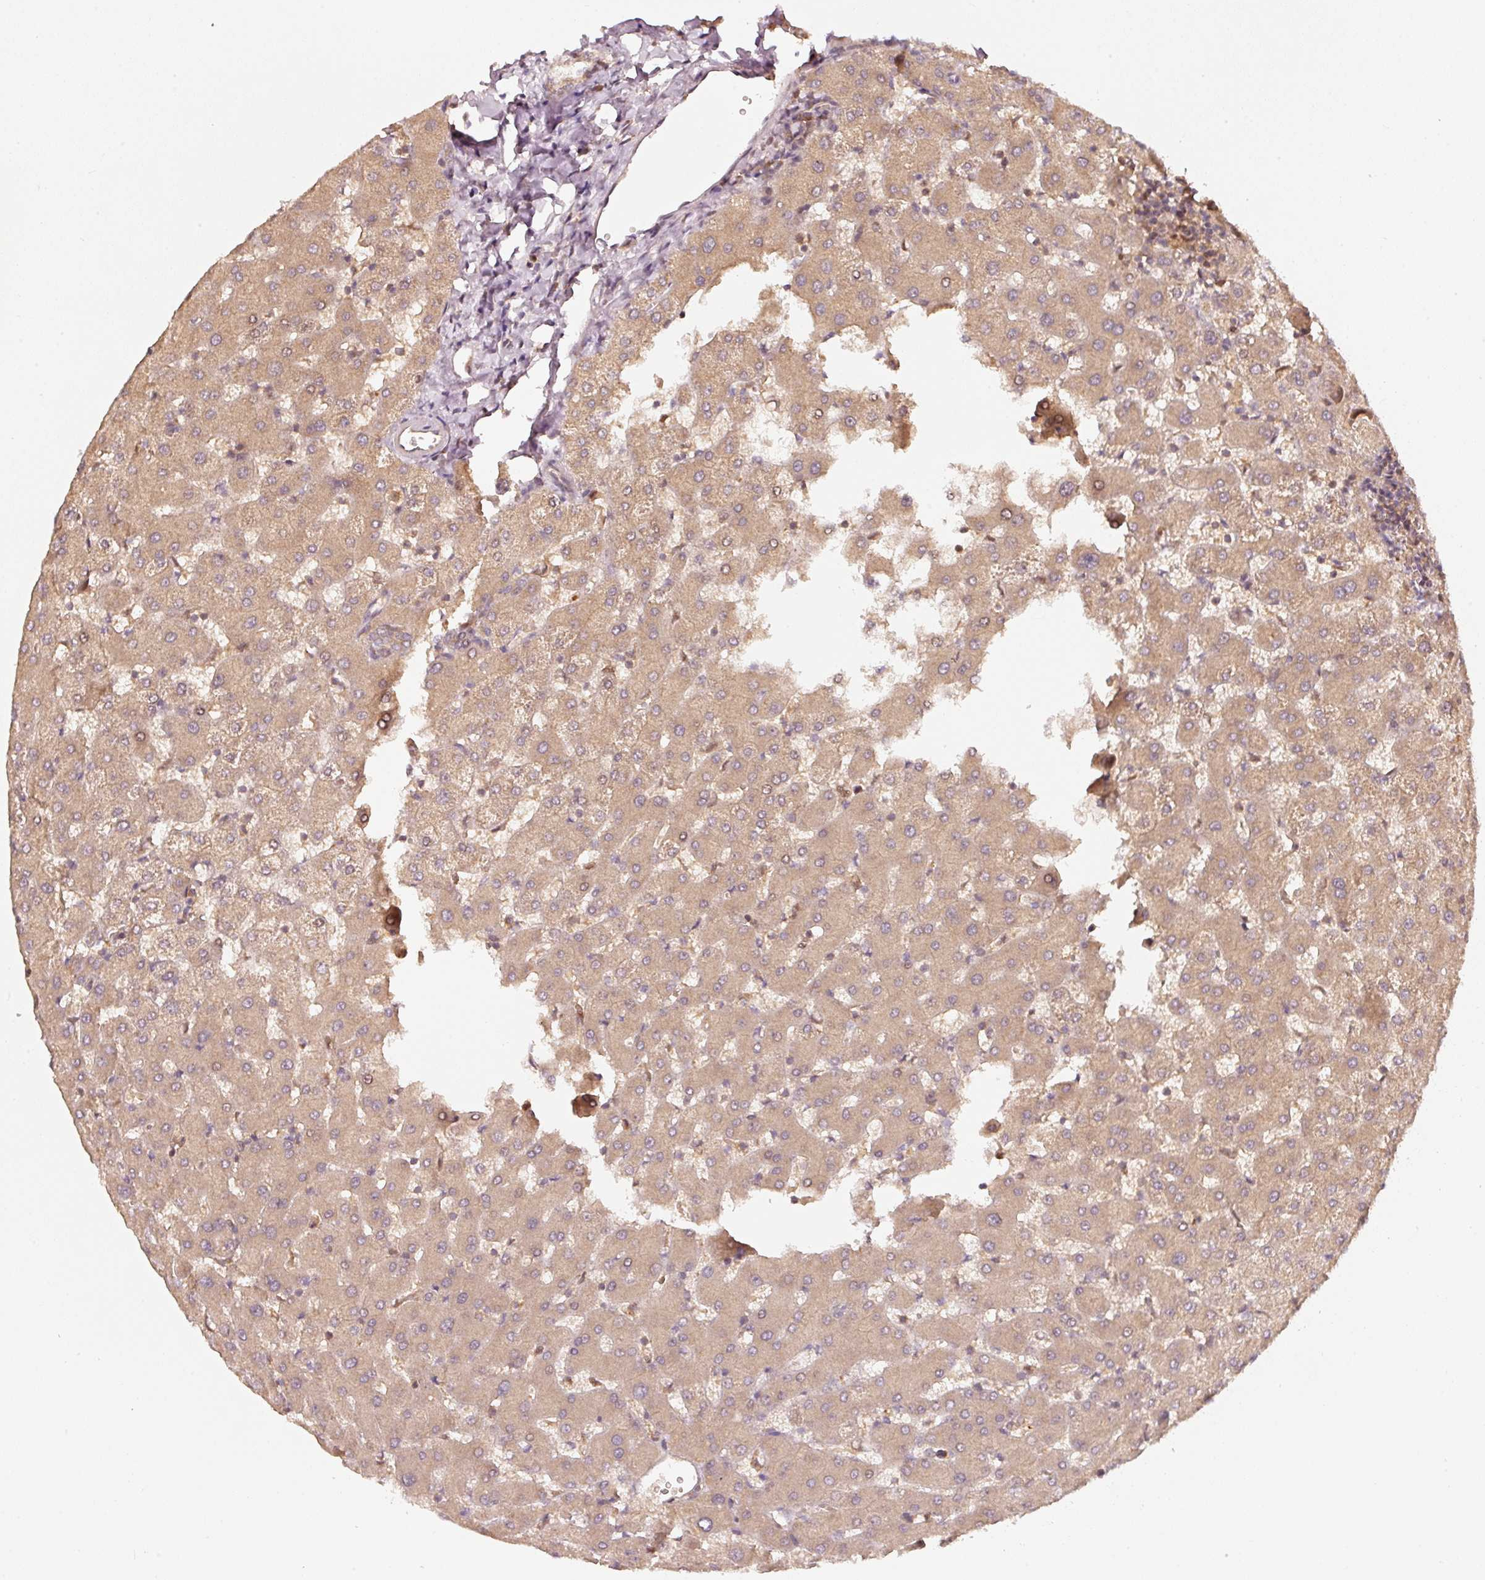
{"staining": {"intensity": "moderate", "quantity": ">75%", "location": "cytoplasmic/membranous"}, "tissue": "liver", "cell_type": "Cholangiocytes", "image_type": "normal", "snomed": [{"axis": "morphology", "description": "Normal tissue, NOS"}, {"axis": "topography", "description": "Liver"}], "caption": "Immunohistochemical staining of normal human liver demonstrates medium levels of moderate cytoplasmic/membranous positivity in about >75% of cholangiocytes.", "gene": "RRAS2", "patient": {"sex": "female", "age": 63}}